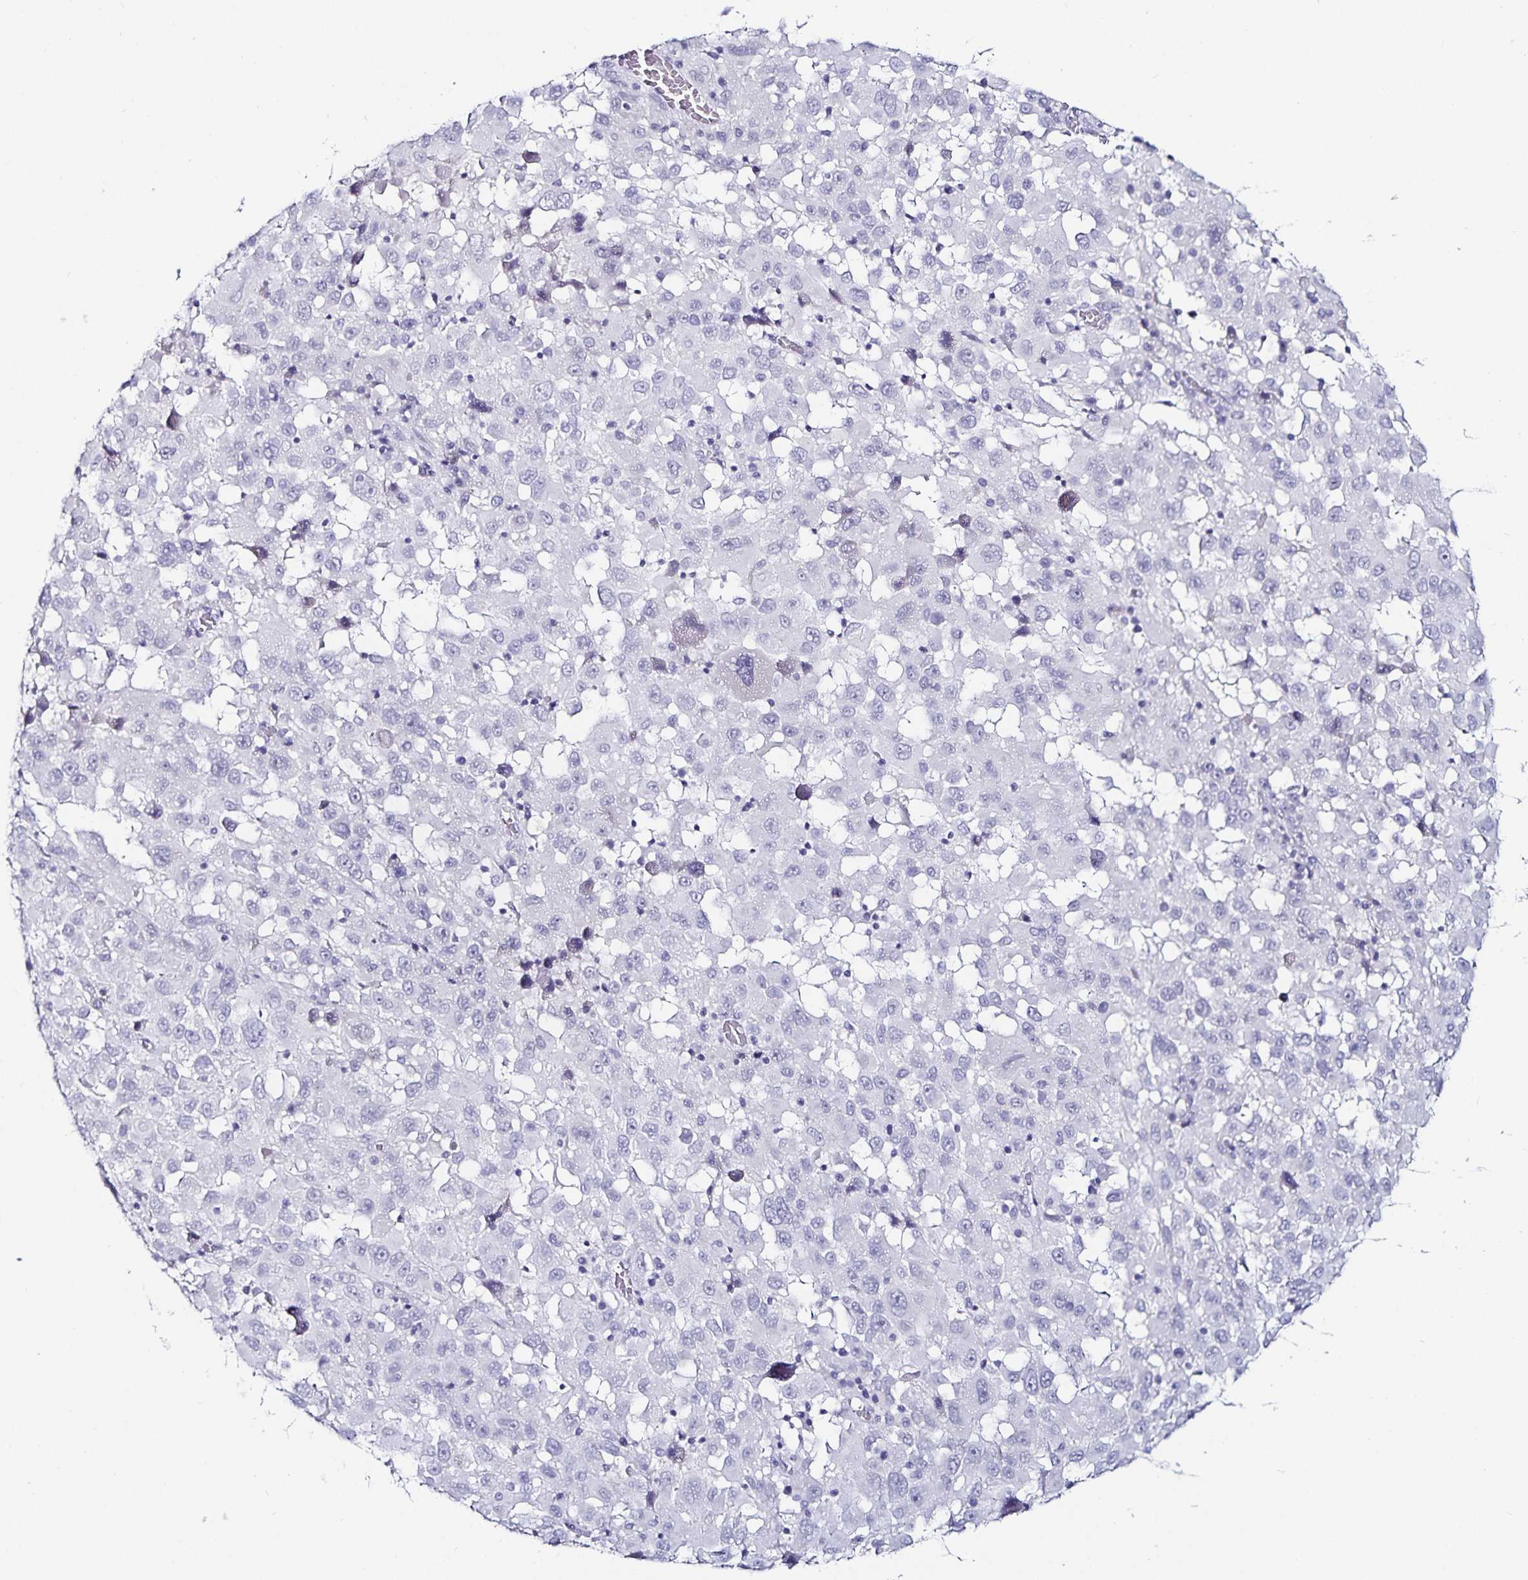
{"staining": {"intensity": "negative", "quantity": "none", "location": "none"}, "tissue": "melanoma", "cell_type": "Tumor cells", "image_type": "cancer", "snomed": [{"axis": "morphology", "description": "Malignant melanoma, Metastatic site"}, {"axis": "topography", "description": "Soft tissue"}], "caption": "IHC of malignant melanoma (metastatic site) shows no staining in tumor cells.", "gene": "TSPAN7", "patient": {"sex": "male", "age": 50}}